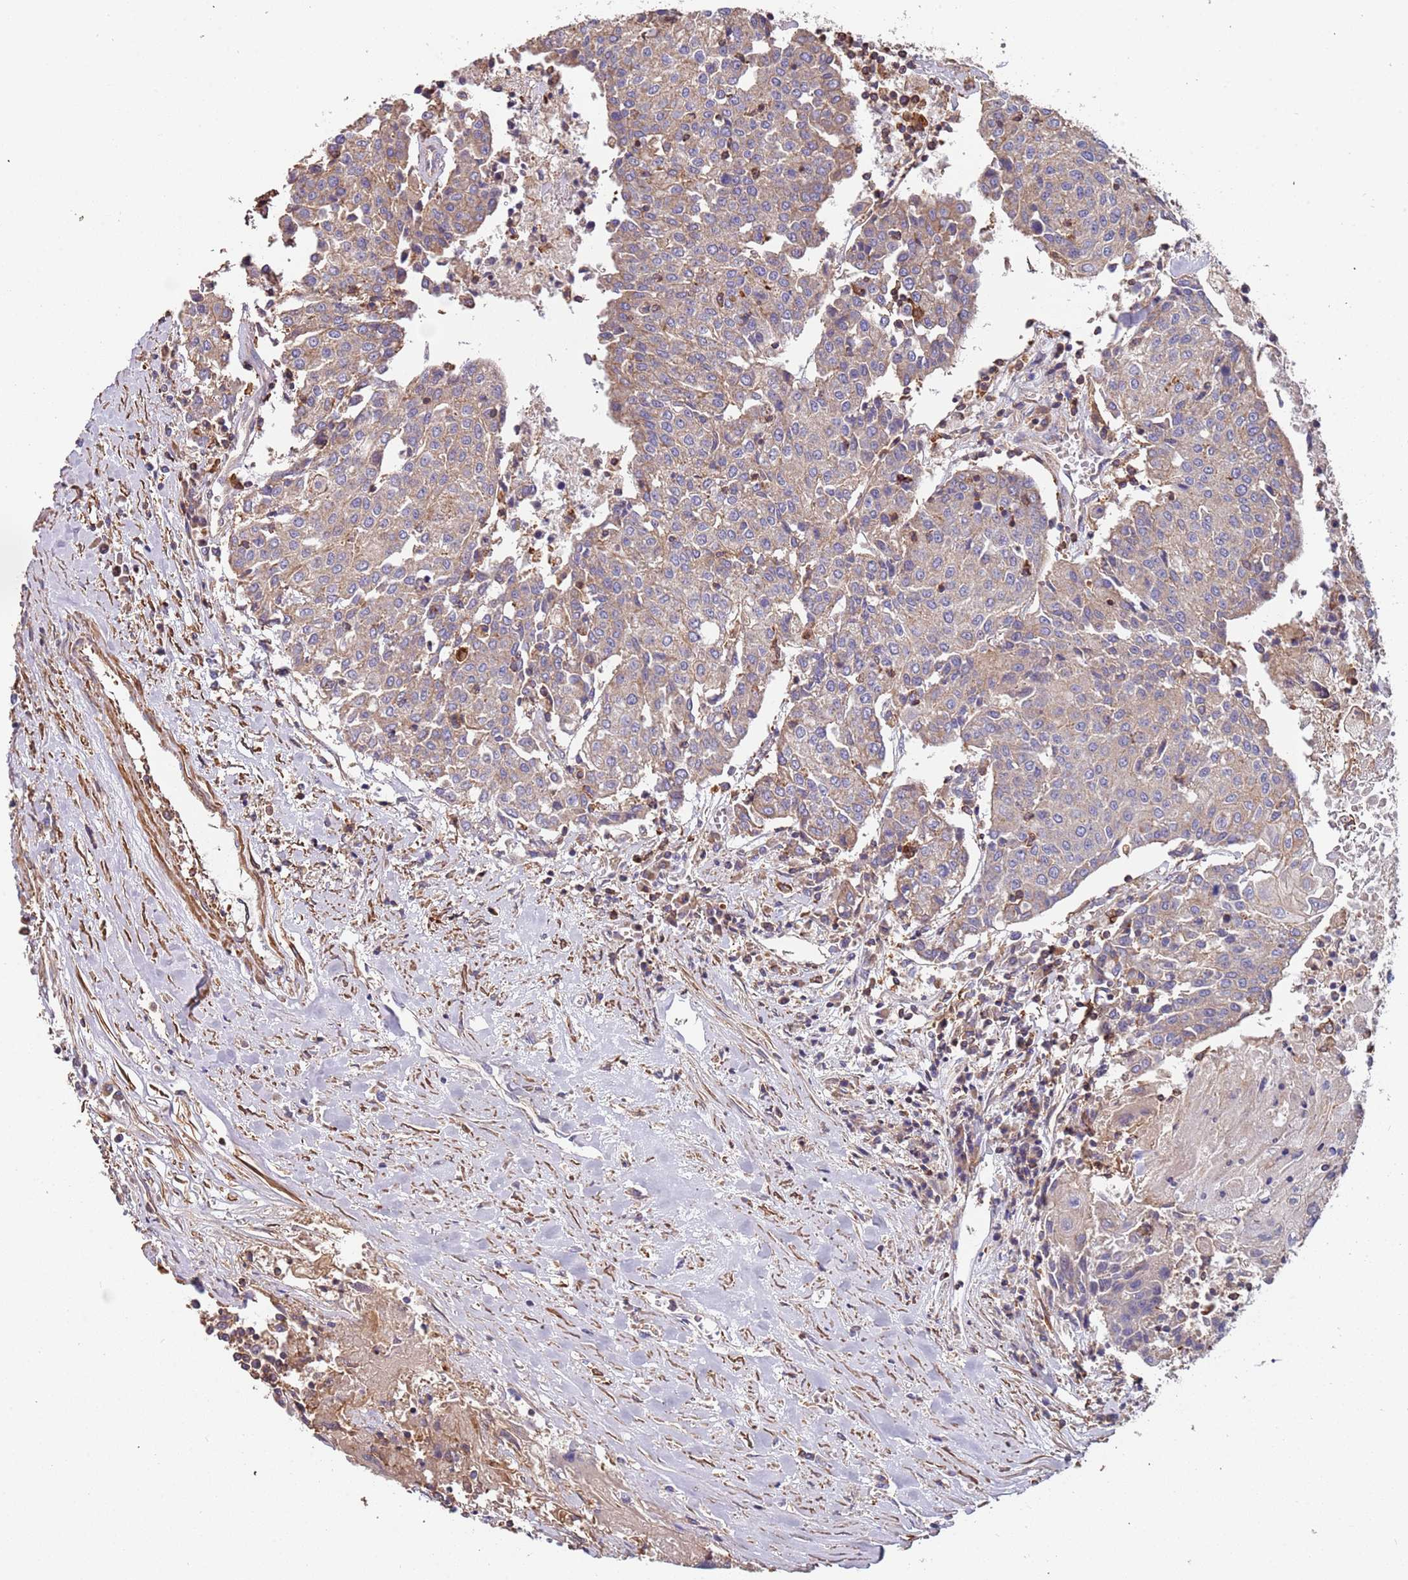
{"staining": {"intensity": "weak", "quantity": "<25%", "location": "cytoplasmic/membranous"}, "tissue": "urothelial cancer", "cell_type": "Tumor cells", "image_type": "cancer", "snomed": [{"axis": "morphology", "description": "Urothelial carcinoma, High grade"}, {"axis": "topography", "description": "Urinary bladder"}], "caption": "Immunohistochemistry (IHC) micrograph of neoplastic tissue: human urothelial cancer stained with DAB exhibits no significant protein positivity in tumor cells.", "gene": "SYT4", "patient": {"sex": "female", "age": 85}}